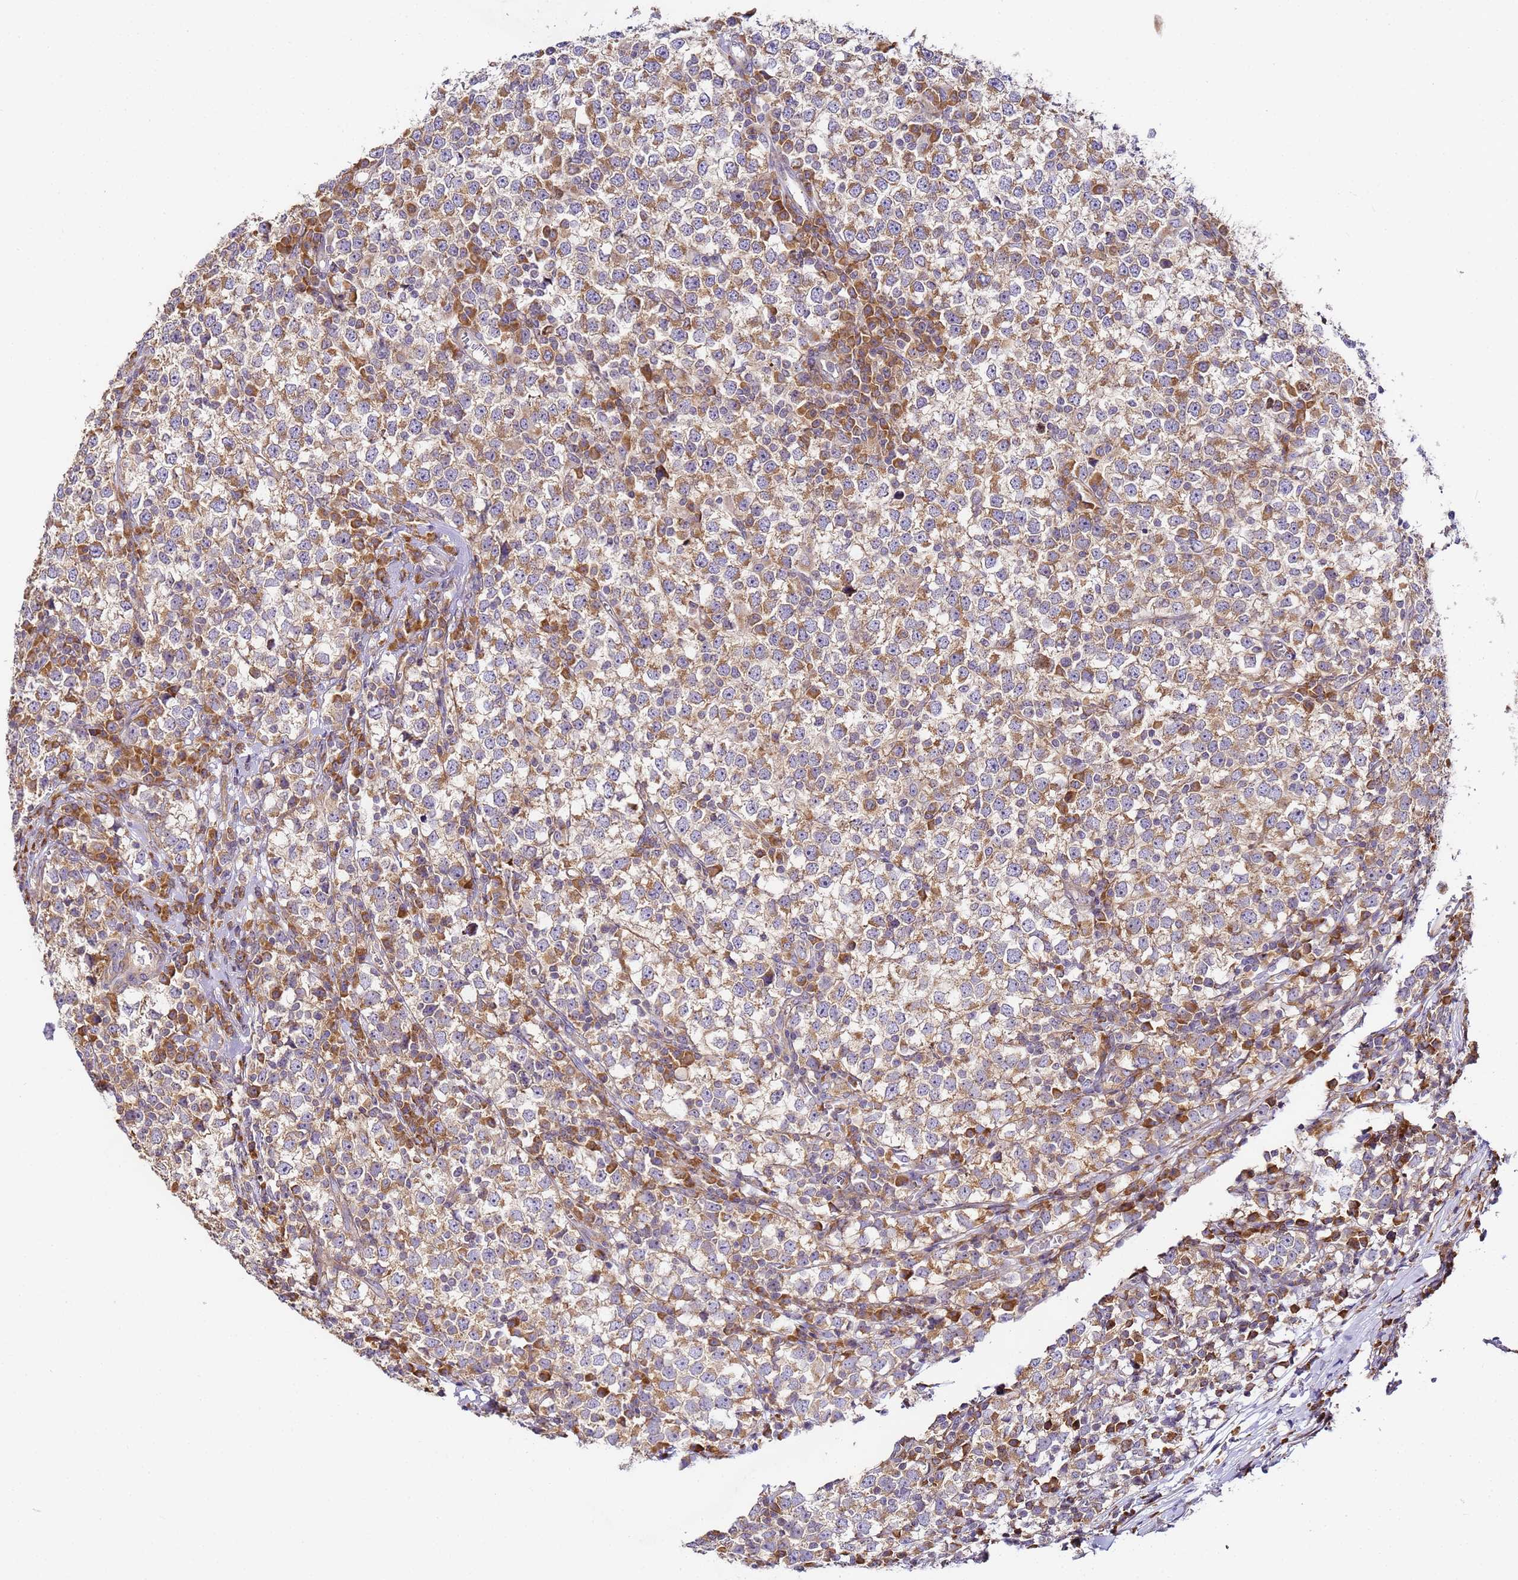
{"staining": {"intensity": "moderate", "quantity": "25%-75%", "location": "cytoplasmic/membranous"}, "tissue": "testis cancer", "cell_type": "Tumor cells", "image_type": "cancer", "snomed": [{"axis": "morphology", "description": "Seminoma, NOS"}, {"axis": "topography", "description": "Testis"}], "caption": "Tumor cells show medium levels of moderate cytoplasmic/membranous positivity in about 25%-75% of cells in human seminoma (testis). (brown staining indicates protein expression, while blue staining denotes nuclei).", "gene": "RPL13A", "patient": {"sex": "male", "age": 65}}